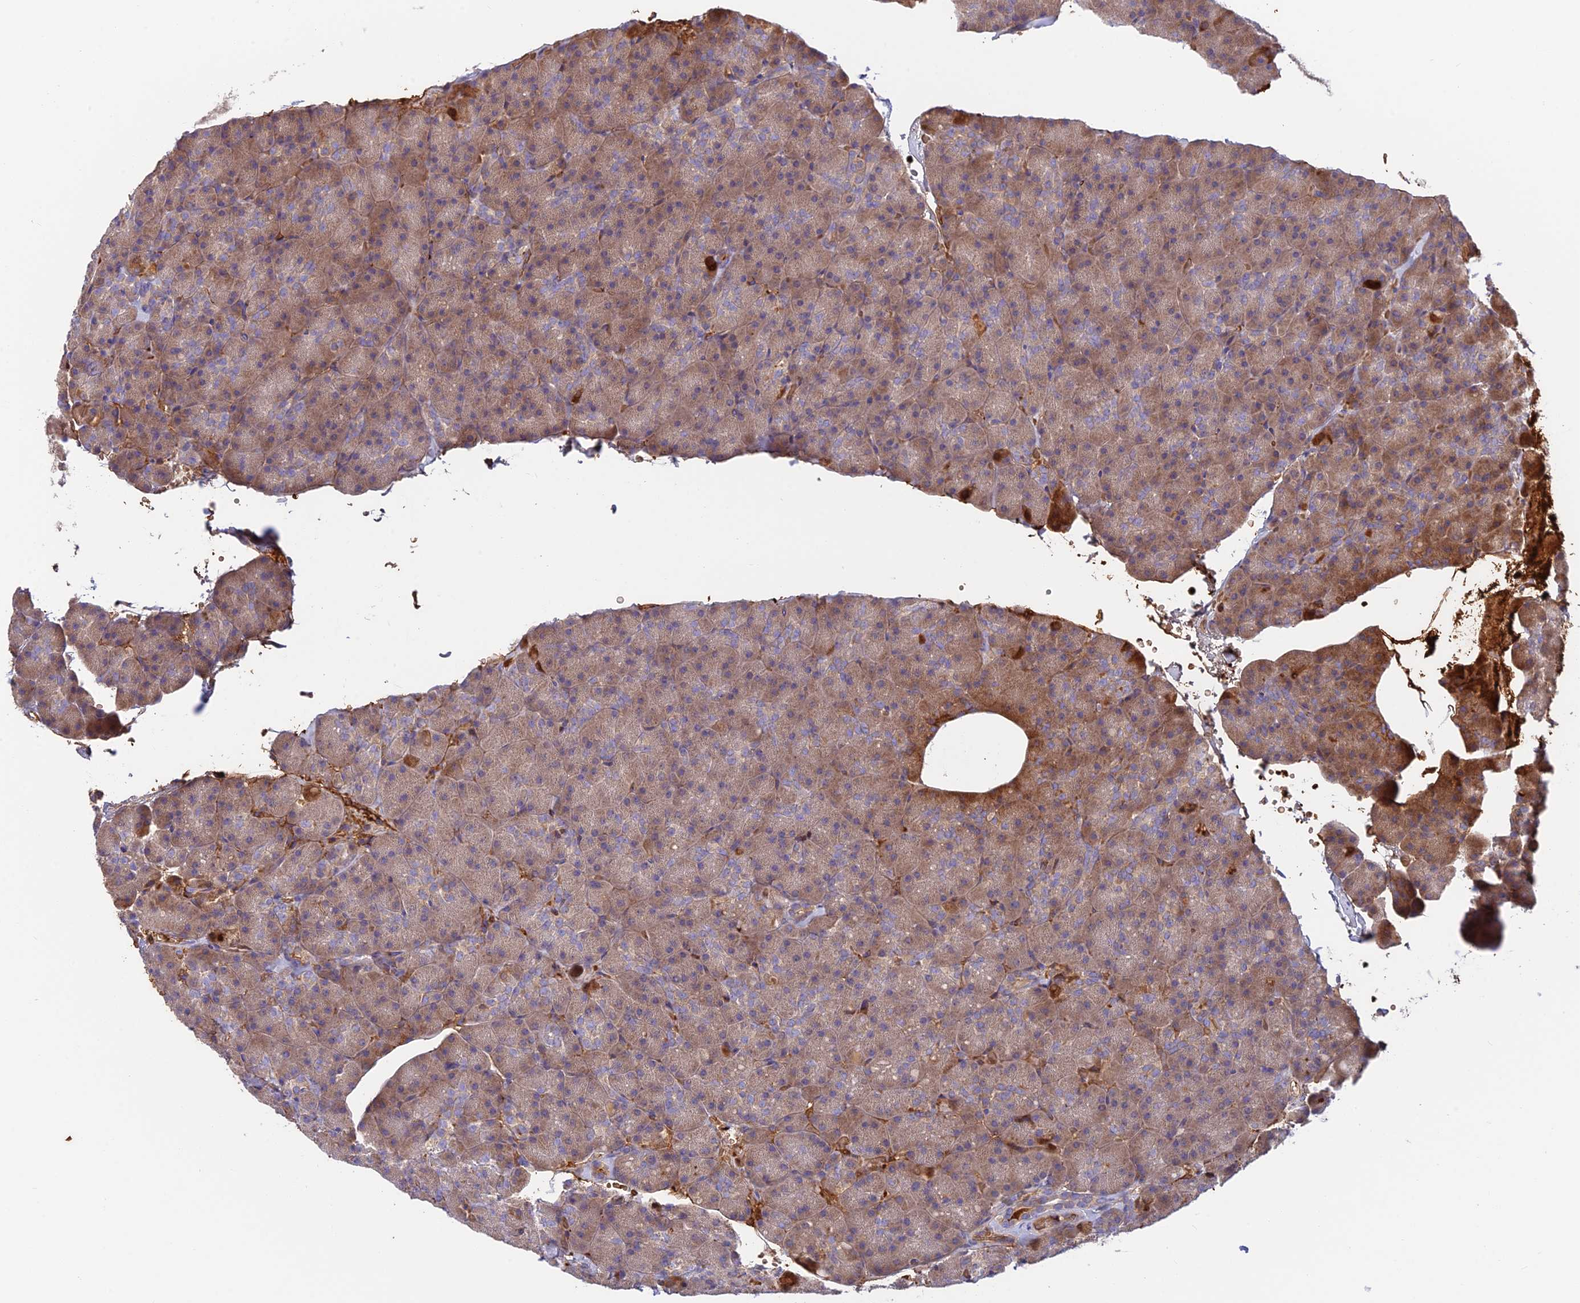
{"staining": {"intensity": "moderate", "quantity": "25%-75%", "location": "cytoplasmic/membranous"}, "tissue": "pancreas", "cell_type": "Exocrine glandular cells", "image_type": "normal", "snomed": [{"axis": "morphology", "description": "Normal tissue, NOS"}, {"axis": "topography", "description": "Pancreas"}], "caption": "Immunohistochemical staining of normal human pancreas demonstrates medium levels of moderate cytoplasmic/membranous staining in approximately 25%-75% of exocrine glandular cells.", "gene": "UFSP2", "patient": {"sex": "male", "age": 36}}